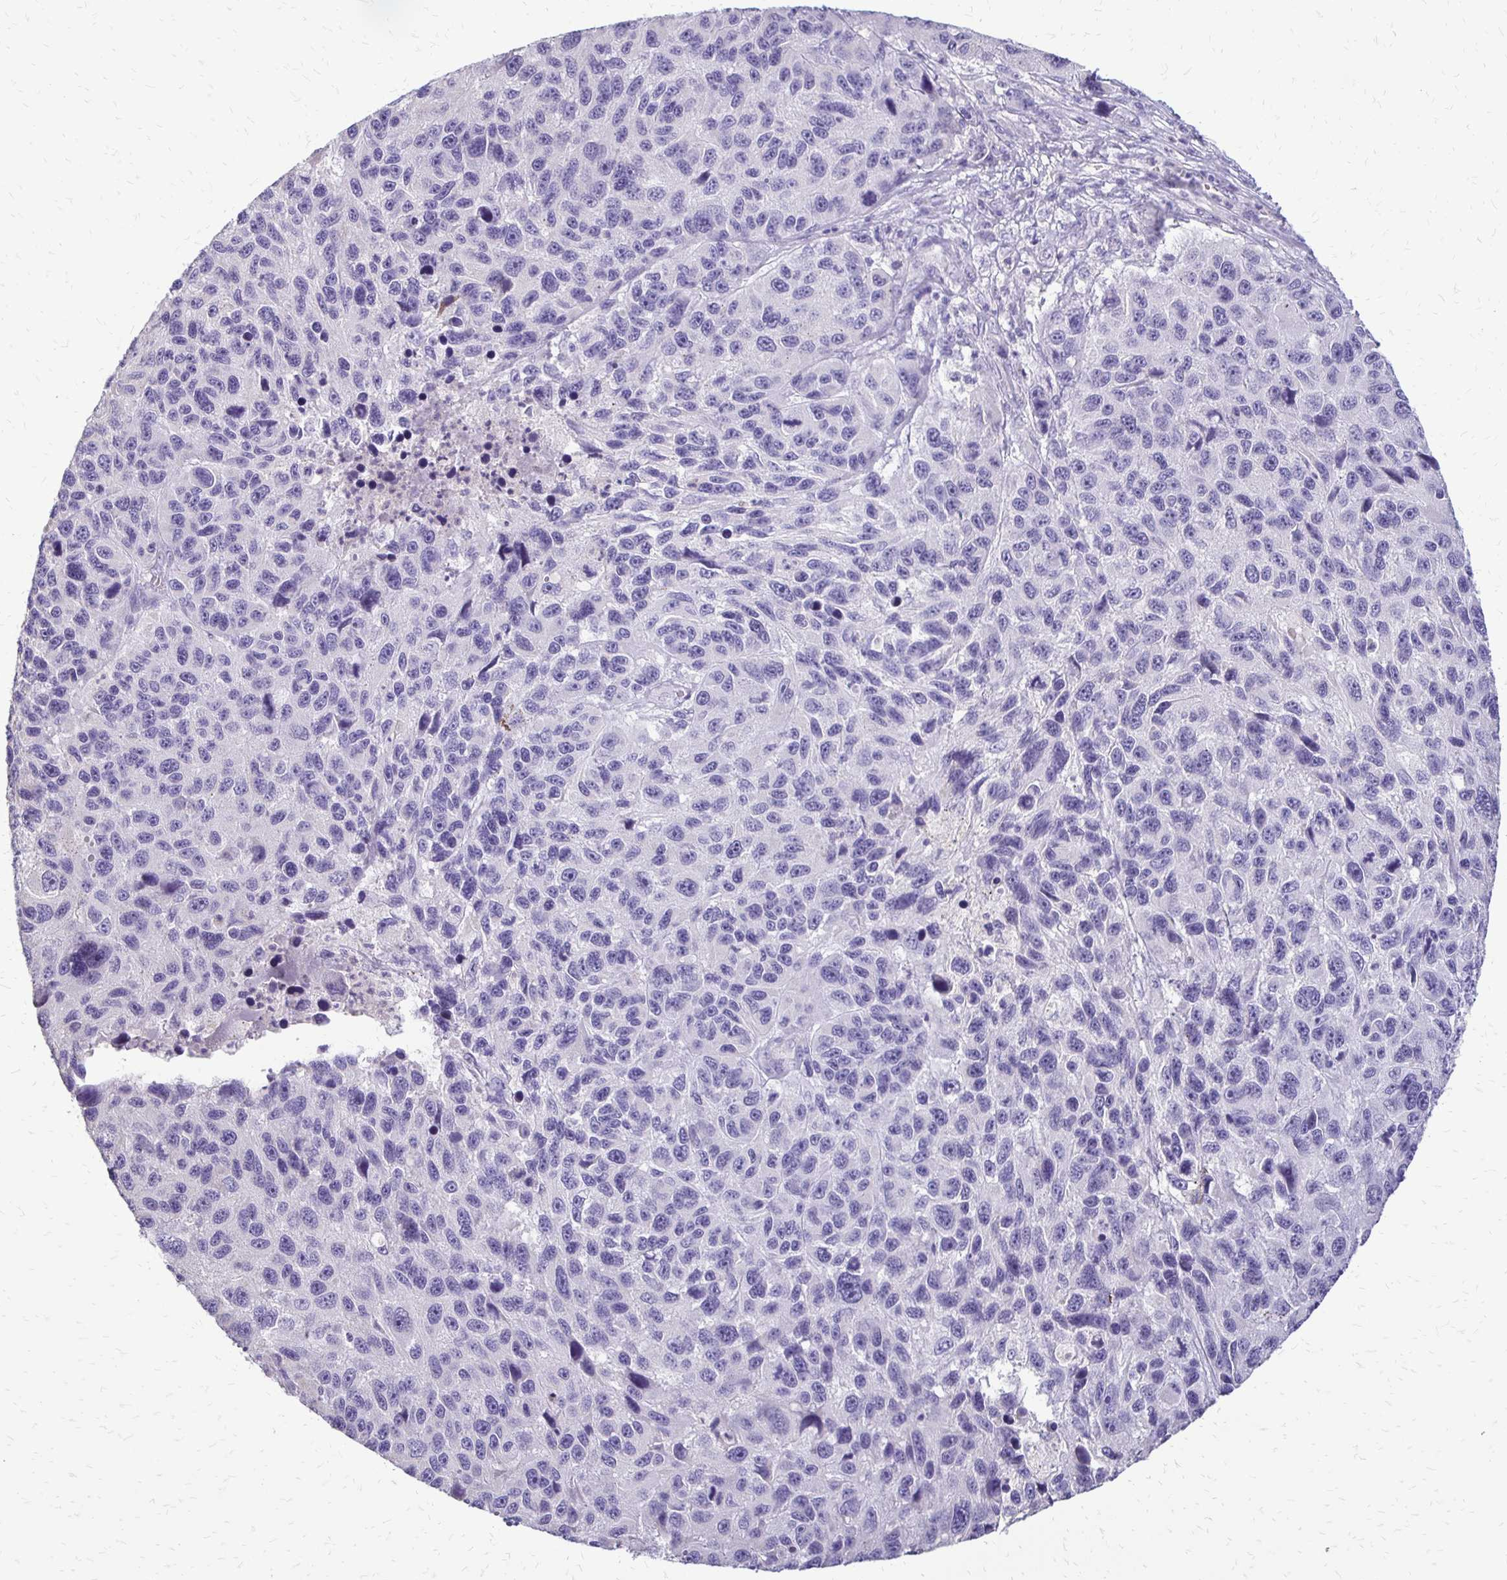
{"staining": {"intensity": "negative", "quantity": "none", "location": "none"}, "tissue": "melanoma", "cell_type": "Tumor cells", "image_type": "cancer", "snomed": [{"axis": "morphology", "description": "Malignant melanoma, NOS"}, {"axis": "topography", "description": "Skin"}], "caption": "Tumor cells show no significant protein positivity in malignant melanoma.", "gene": "ALPG", "patient": {"sex": "male", "age": 53}}